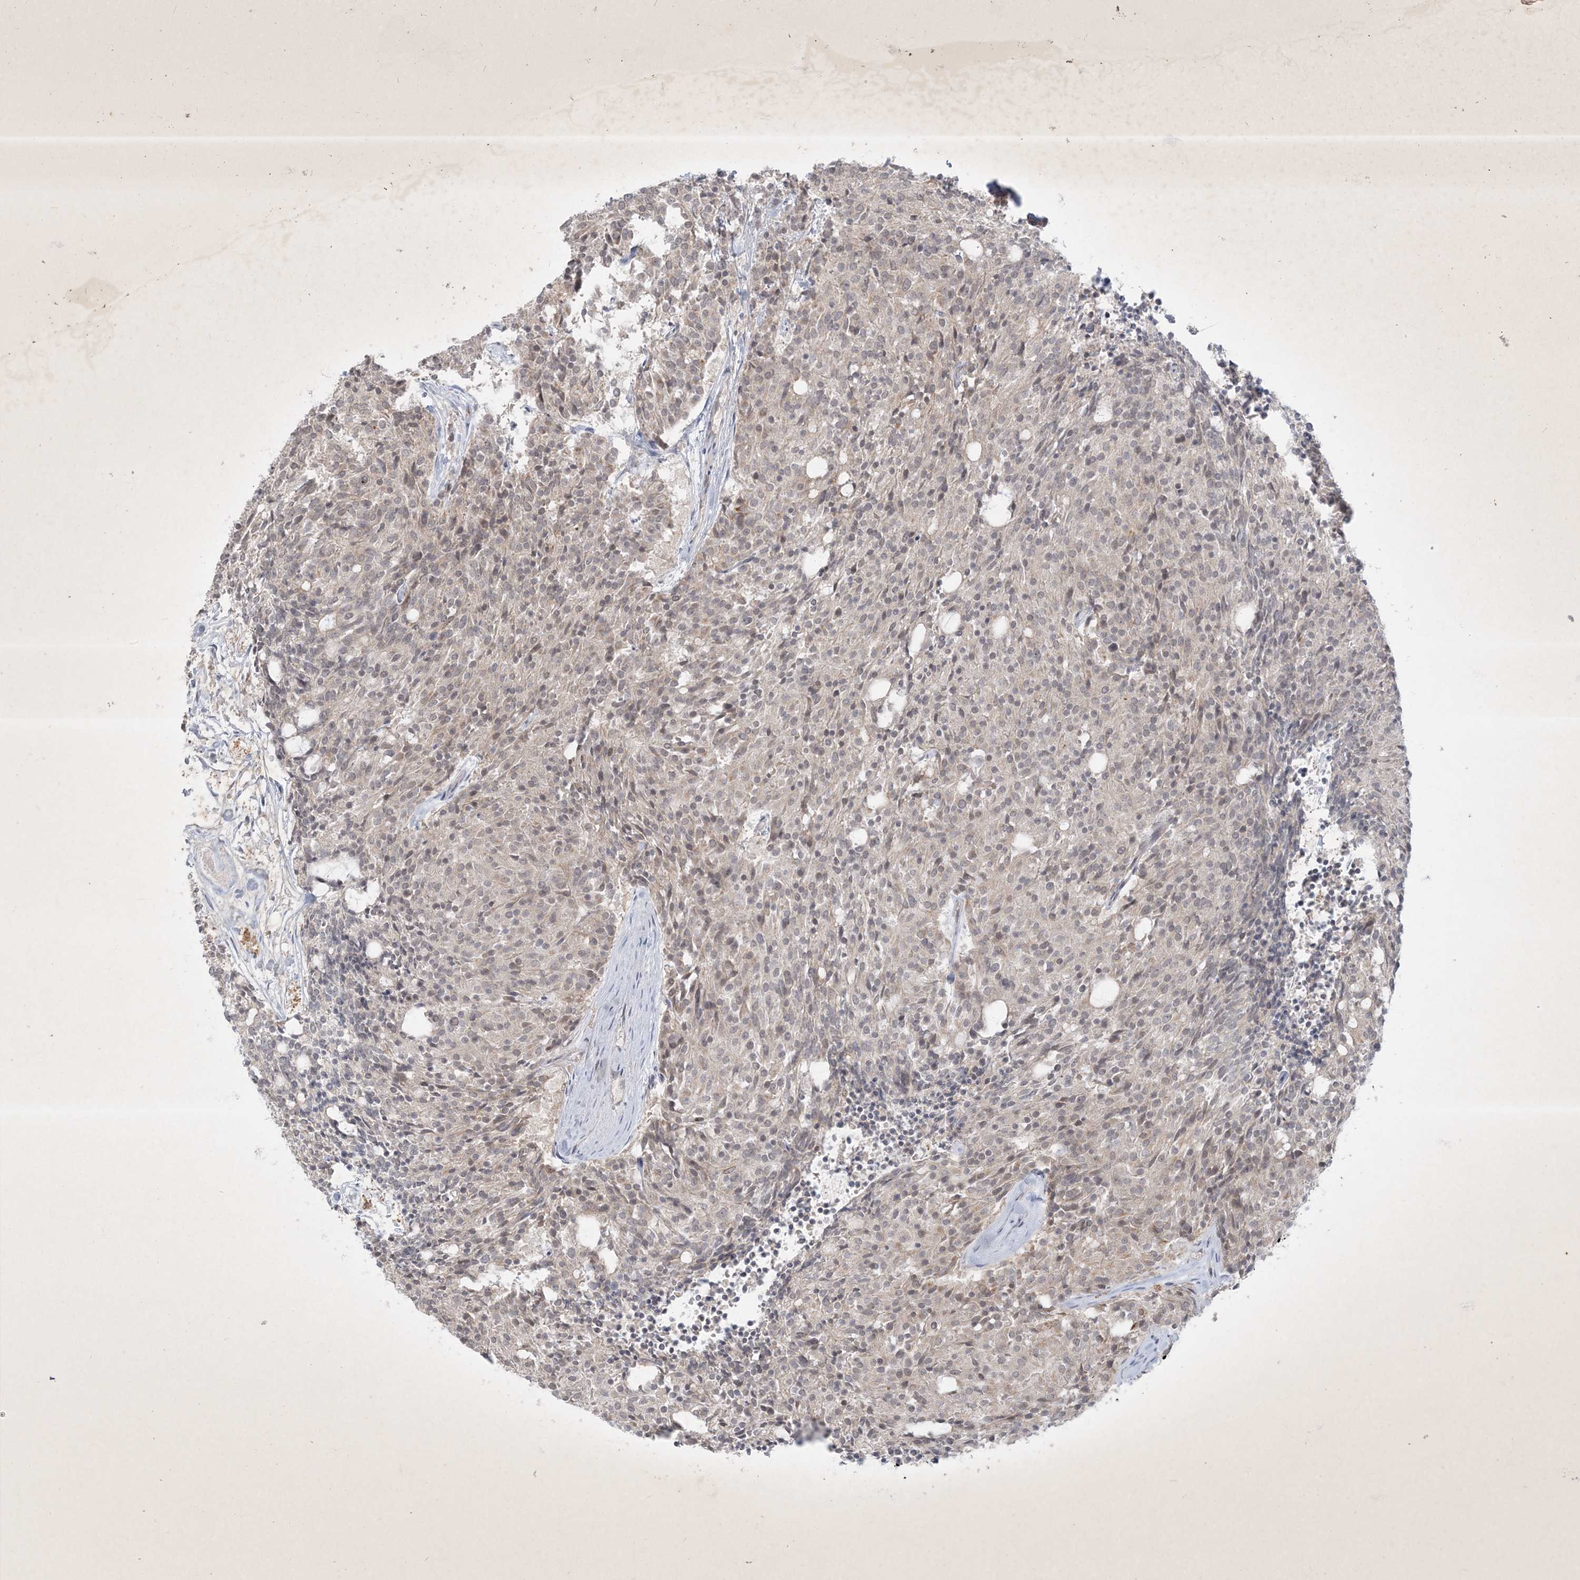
{"staining": {"intensity": "negative", "quantity": "none", "location": "none"}, "tissue": "carcinoid", "cell_type": "Tumor cells", "image_type": "cancer", "snomed": [{"axis": "morphology", "description": "Carcinoid, malignant, NOS"}, {"axis": "topography", "description": "Pancreas"}], "caption": "The histopathology image displays no significant positivity in tumor cells of carcinoid.", "gene": "BOD1", "patient": {"sex": "female", "age": 54}}